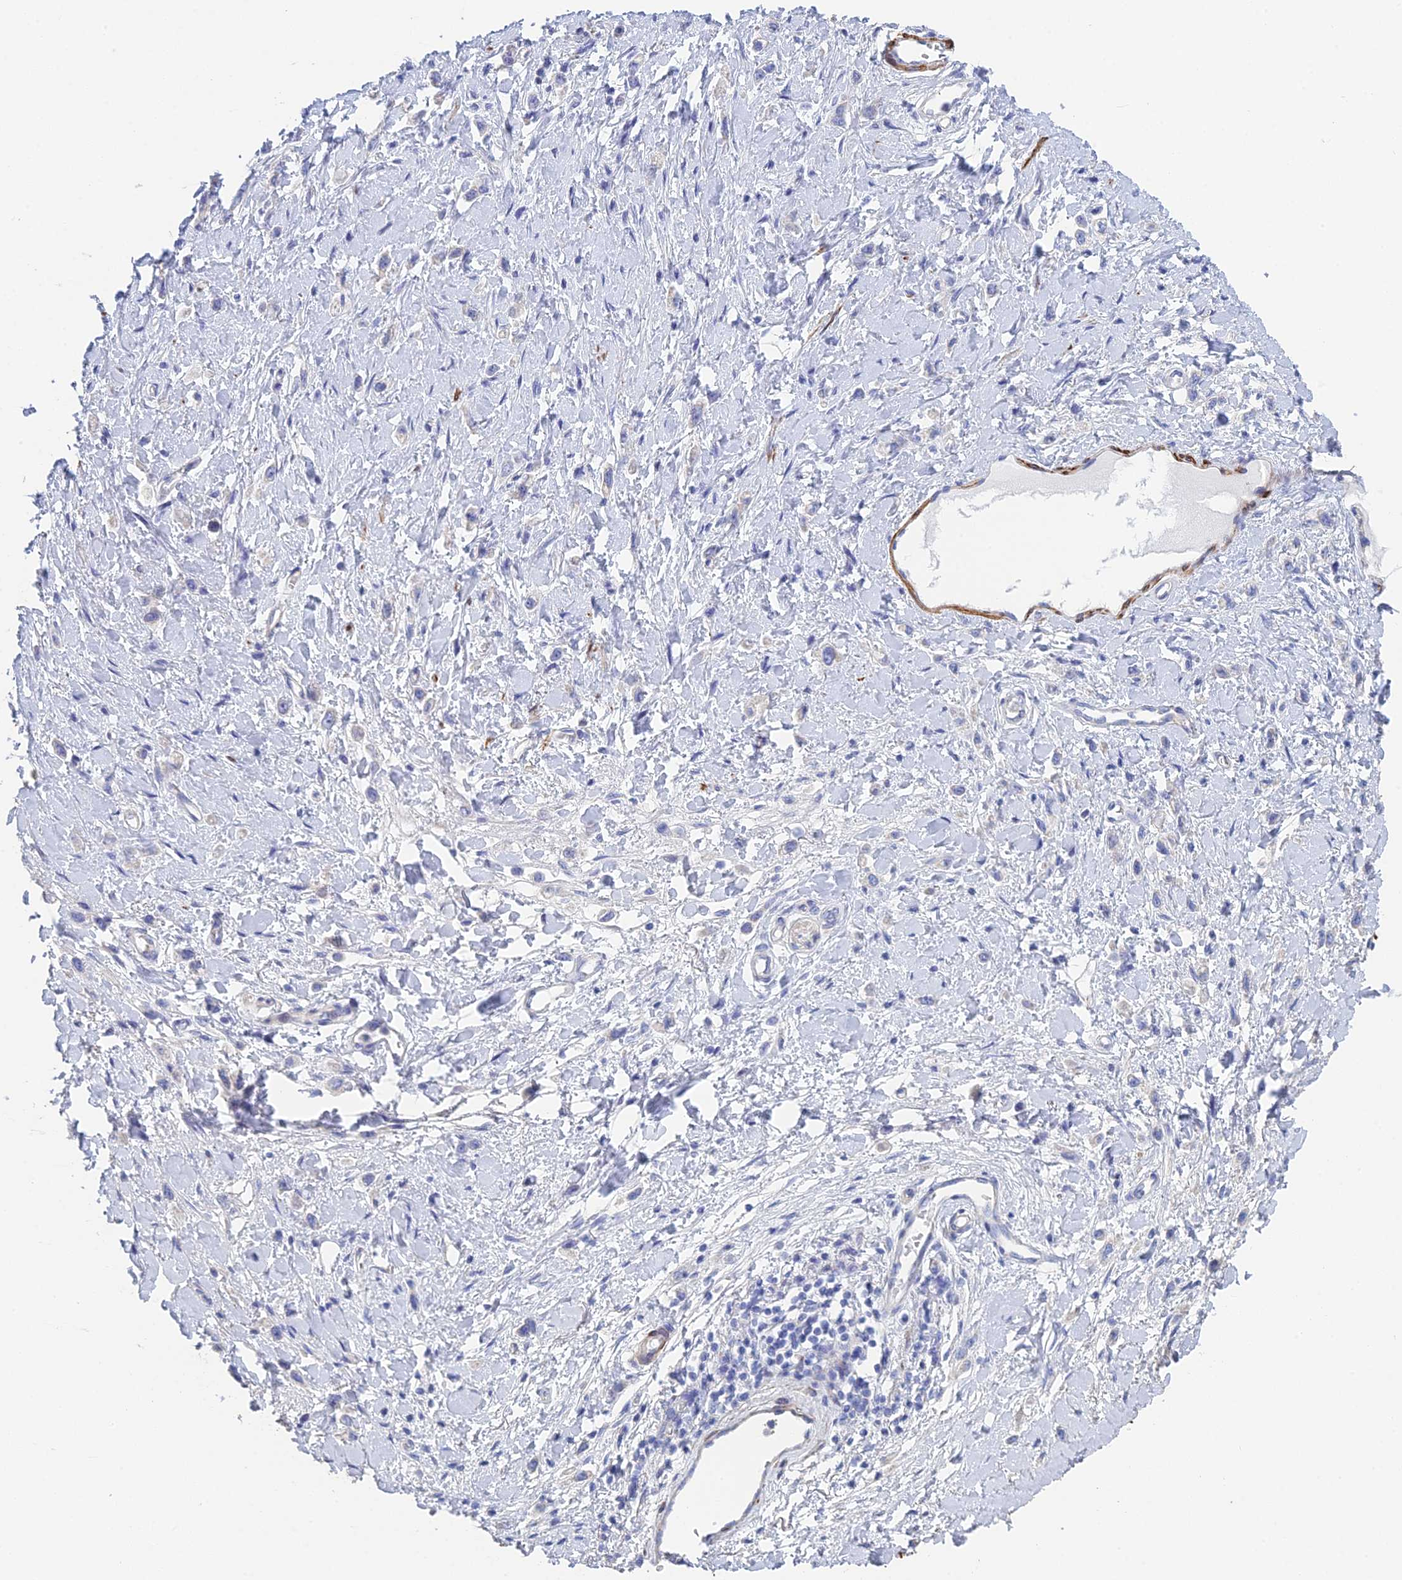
{"staining": {"intensity": "negative", "quantity": "none", "location": "none"}, "tissue": "stomach cancer", "cell_type": "Tumor cells", "image_type": "cancer", "snomed": [{"axis": "morphology", "description": "Adenocarcinoma, NOS"}, {"axis": "topography", "description": "Stomach"}], "caption": "The immunohistochemistry image has no significant staining in tumor cells of stomach adenocarcinoma tissue.", "gene": "PCDHA8", "patient": {"sex": "female", "age": 65}}